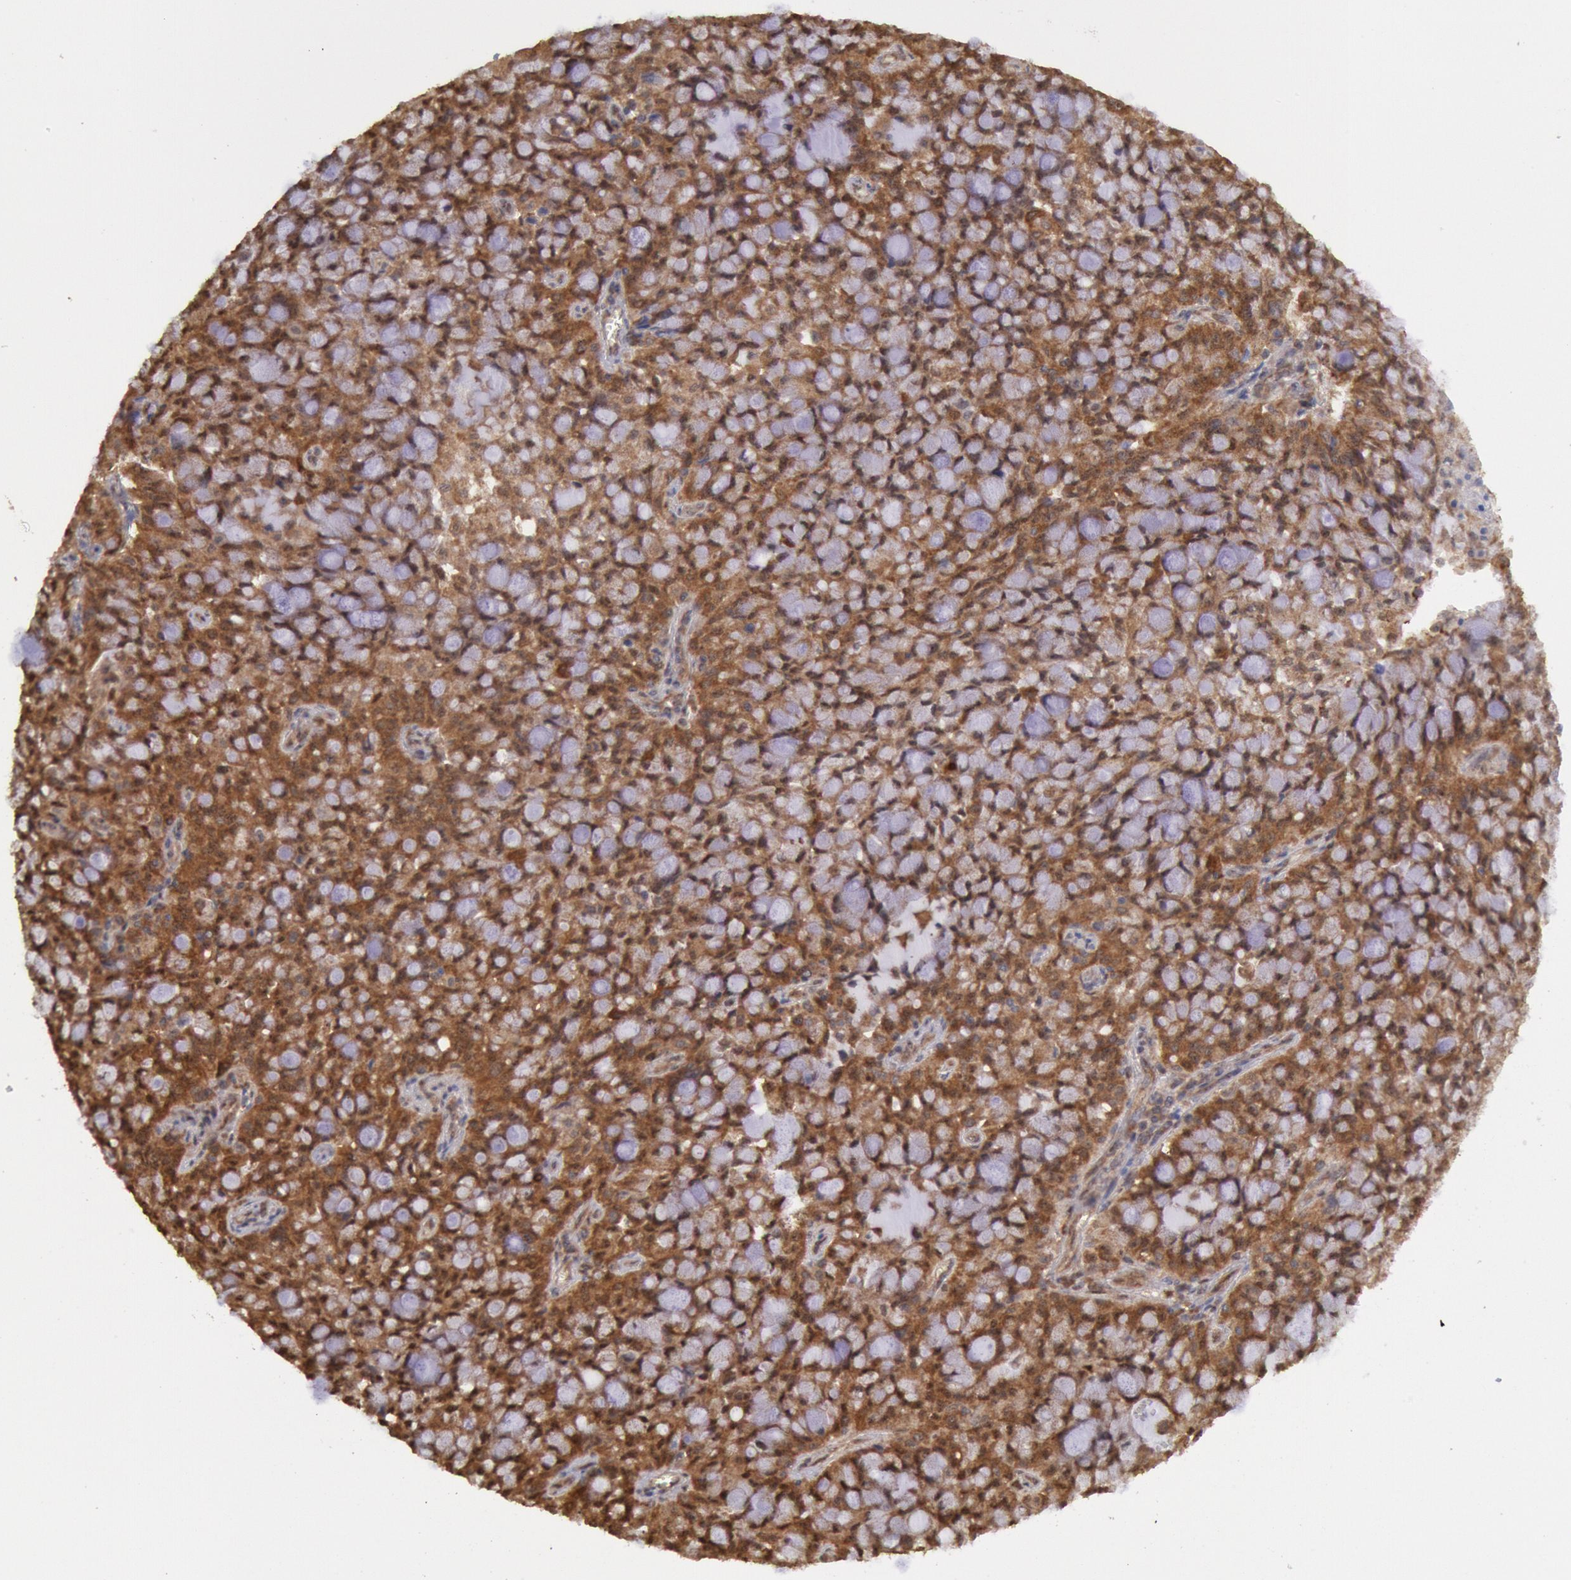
{"staining": {"intensity": "strong", "quantity": ">75%", "location": "cytoplasmic/membranous"}, "tissue": "lung cancer", "cell_type": "Tumor cells", "image_type": "cancer", "snomed": [{"axis": "morphology", "description": "Adenocarcinoma, NOS"}, {"axis": "topography", "description": "Lung"}], "caption": "Adenocarcinoma (lung) stained with DAB (3,3'-diaminobenzidine) immunohistochemistry (IHC) demonstrates high levels of strong cytoplasmic/membranous staining in approximately >75% of tumor cells.", "gene": "STX17", "patient": {"sex": "female", "age": 44}}